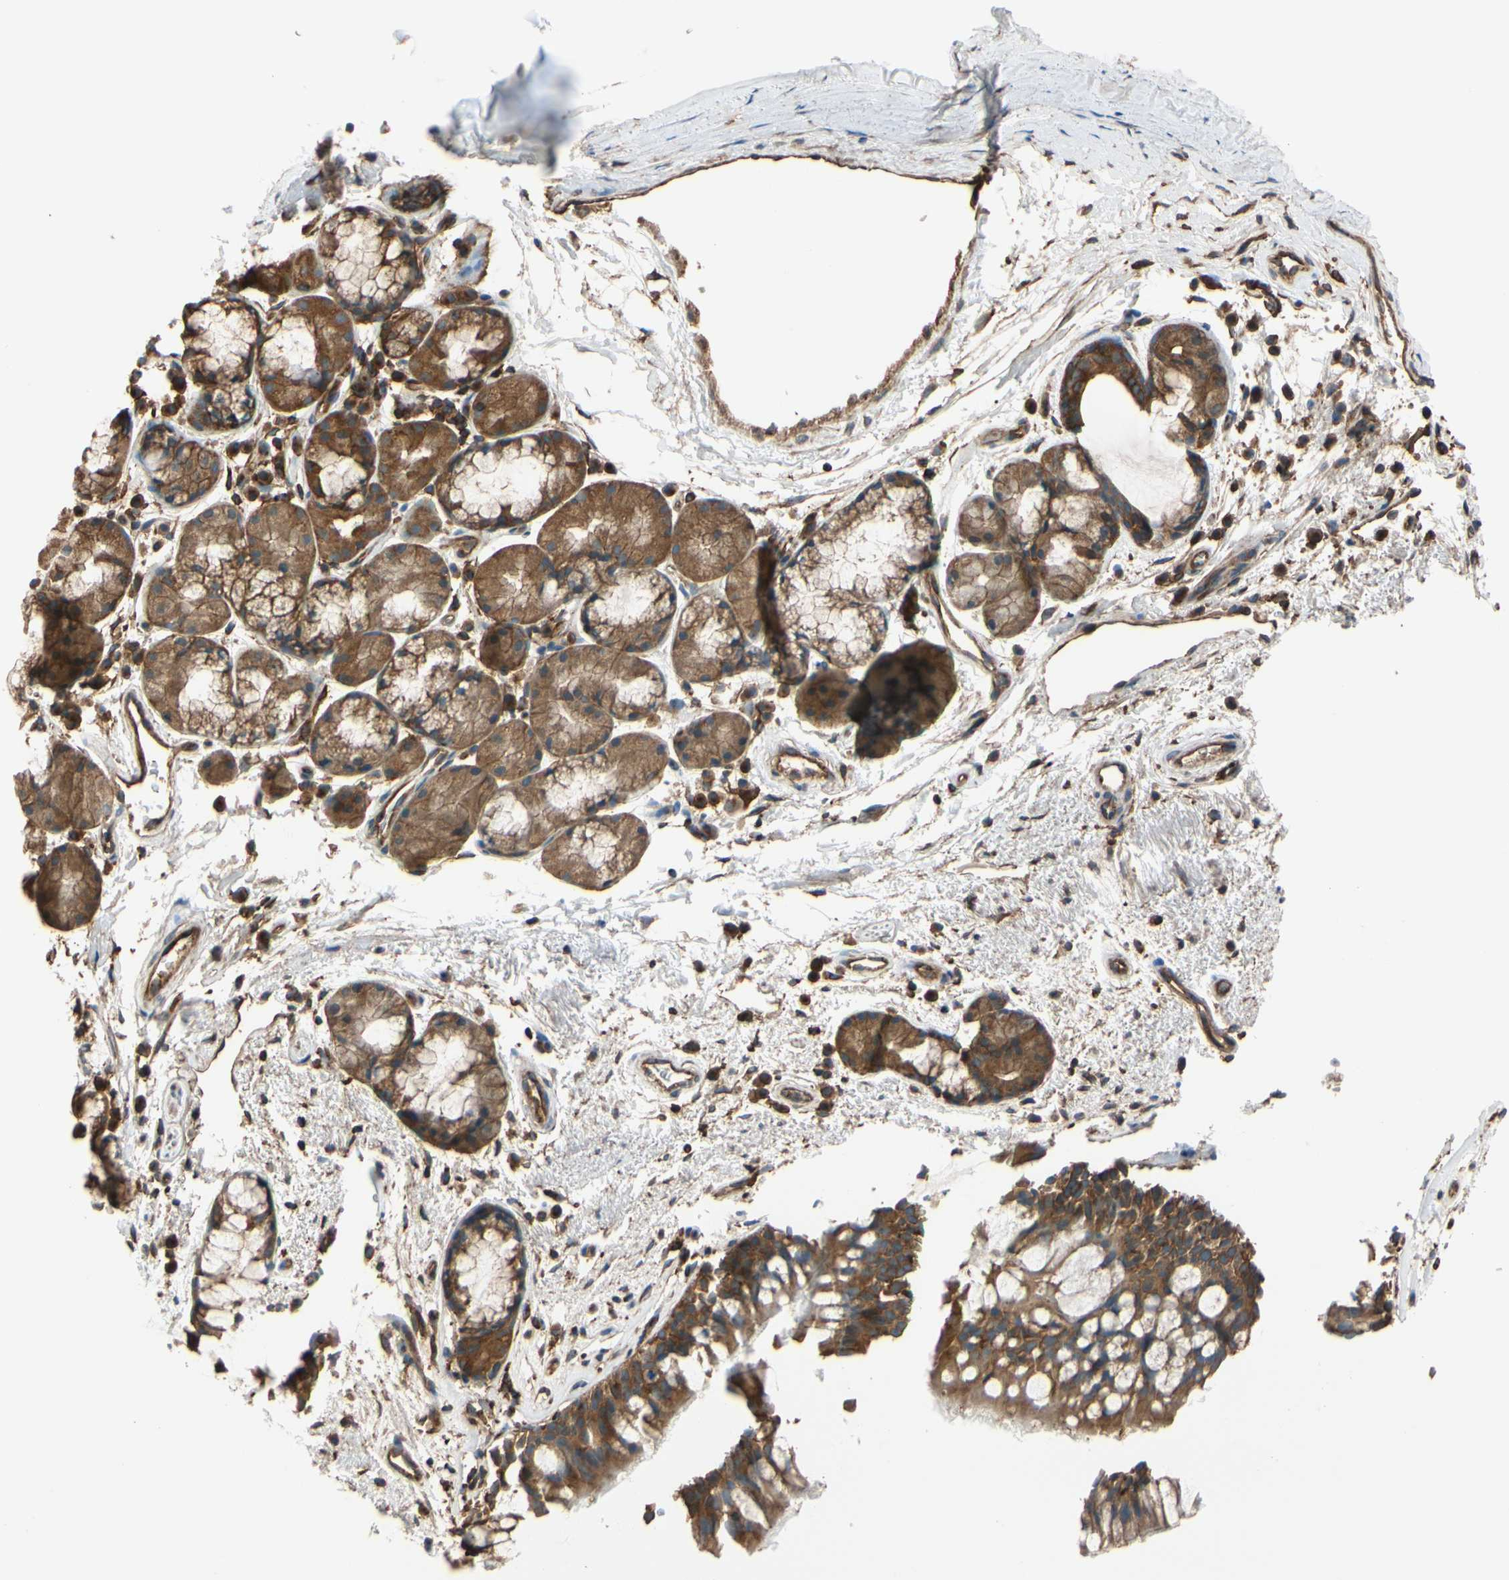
{"staining": {"intensity": "moderate", "quantity": ">75%", "location": "cytoplasmic/membranous"}, "tissue": "bronchus", "cell_type": "Respiratory epithelial cells", "image_type": "normal", "snomed": [{"axis": "morphology", "description": "Normal tissue, NOS"}, {"axis": "topography", "description": "Bronchus"}], "caption": "A brown stain highlights moderate cytoplasmic/membranous expression of a protein in respiratory epithelial cells of benign human bronchus.", "gene": "EPS15", "patient": {"sex": "female", "age": 54}}